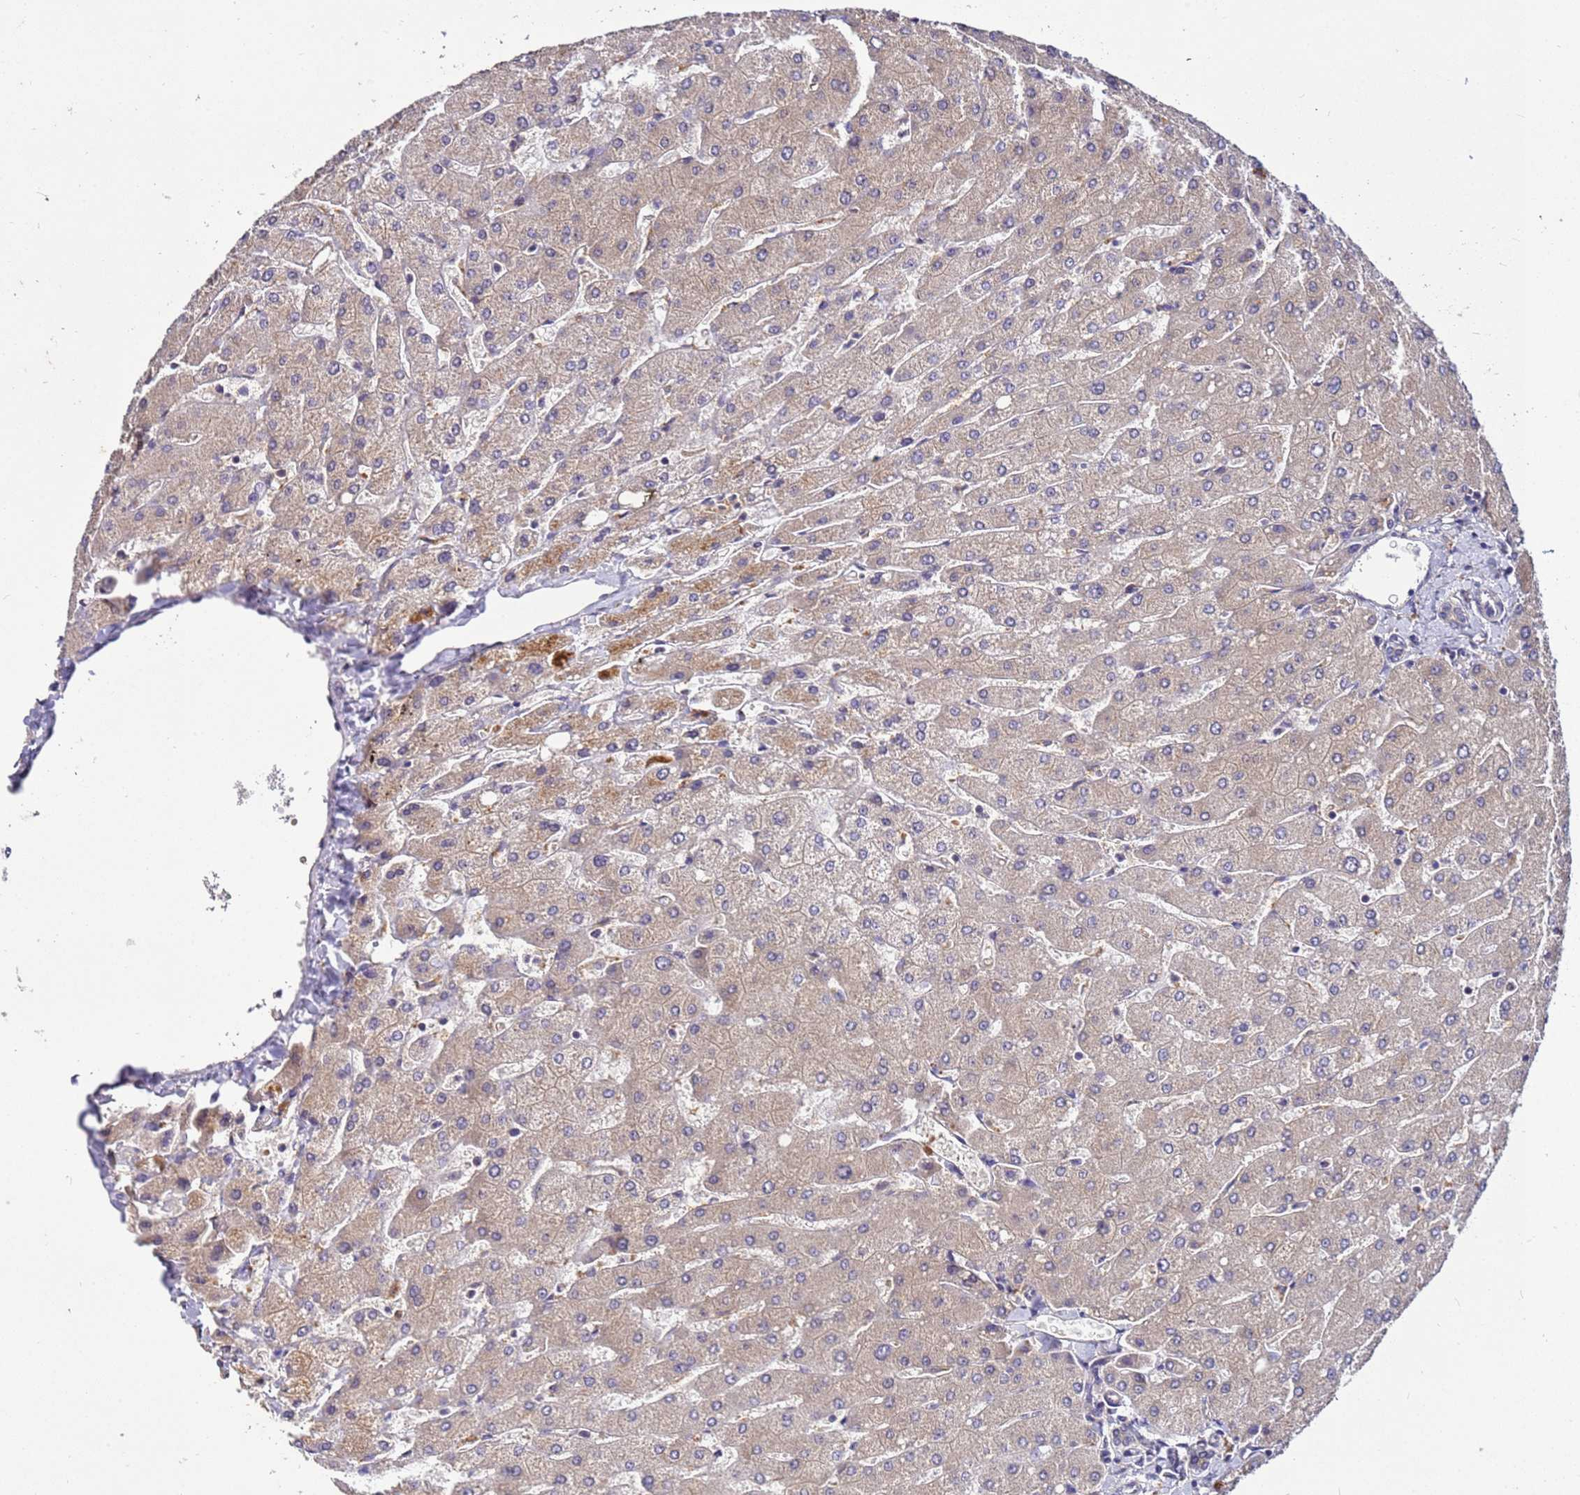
{"staining": {"intensity": "negative", "quantity": "none", "location": "none"}, "tissue": "liver", "cell_type": "Cholangiocytes", "image_type": "normal", "snomed": [{"axis": "morphology", "description": "Normal tissue, NOS"}, {"axis": "topography", "description": "Liver"}], "caption": "Immunohistochemical staining of normal liver displays no significant staining in cholangiocytes. (IHC, brightfield microscopy, high magnification).", "gene": "GSPT2", "patient": {"sex": "male", "age": 55}}